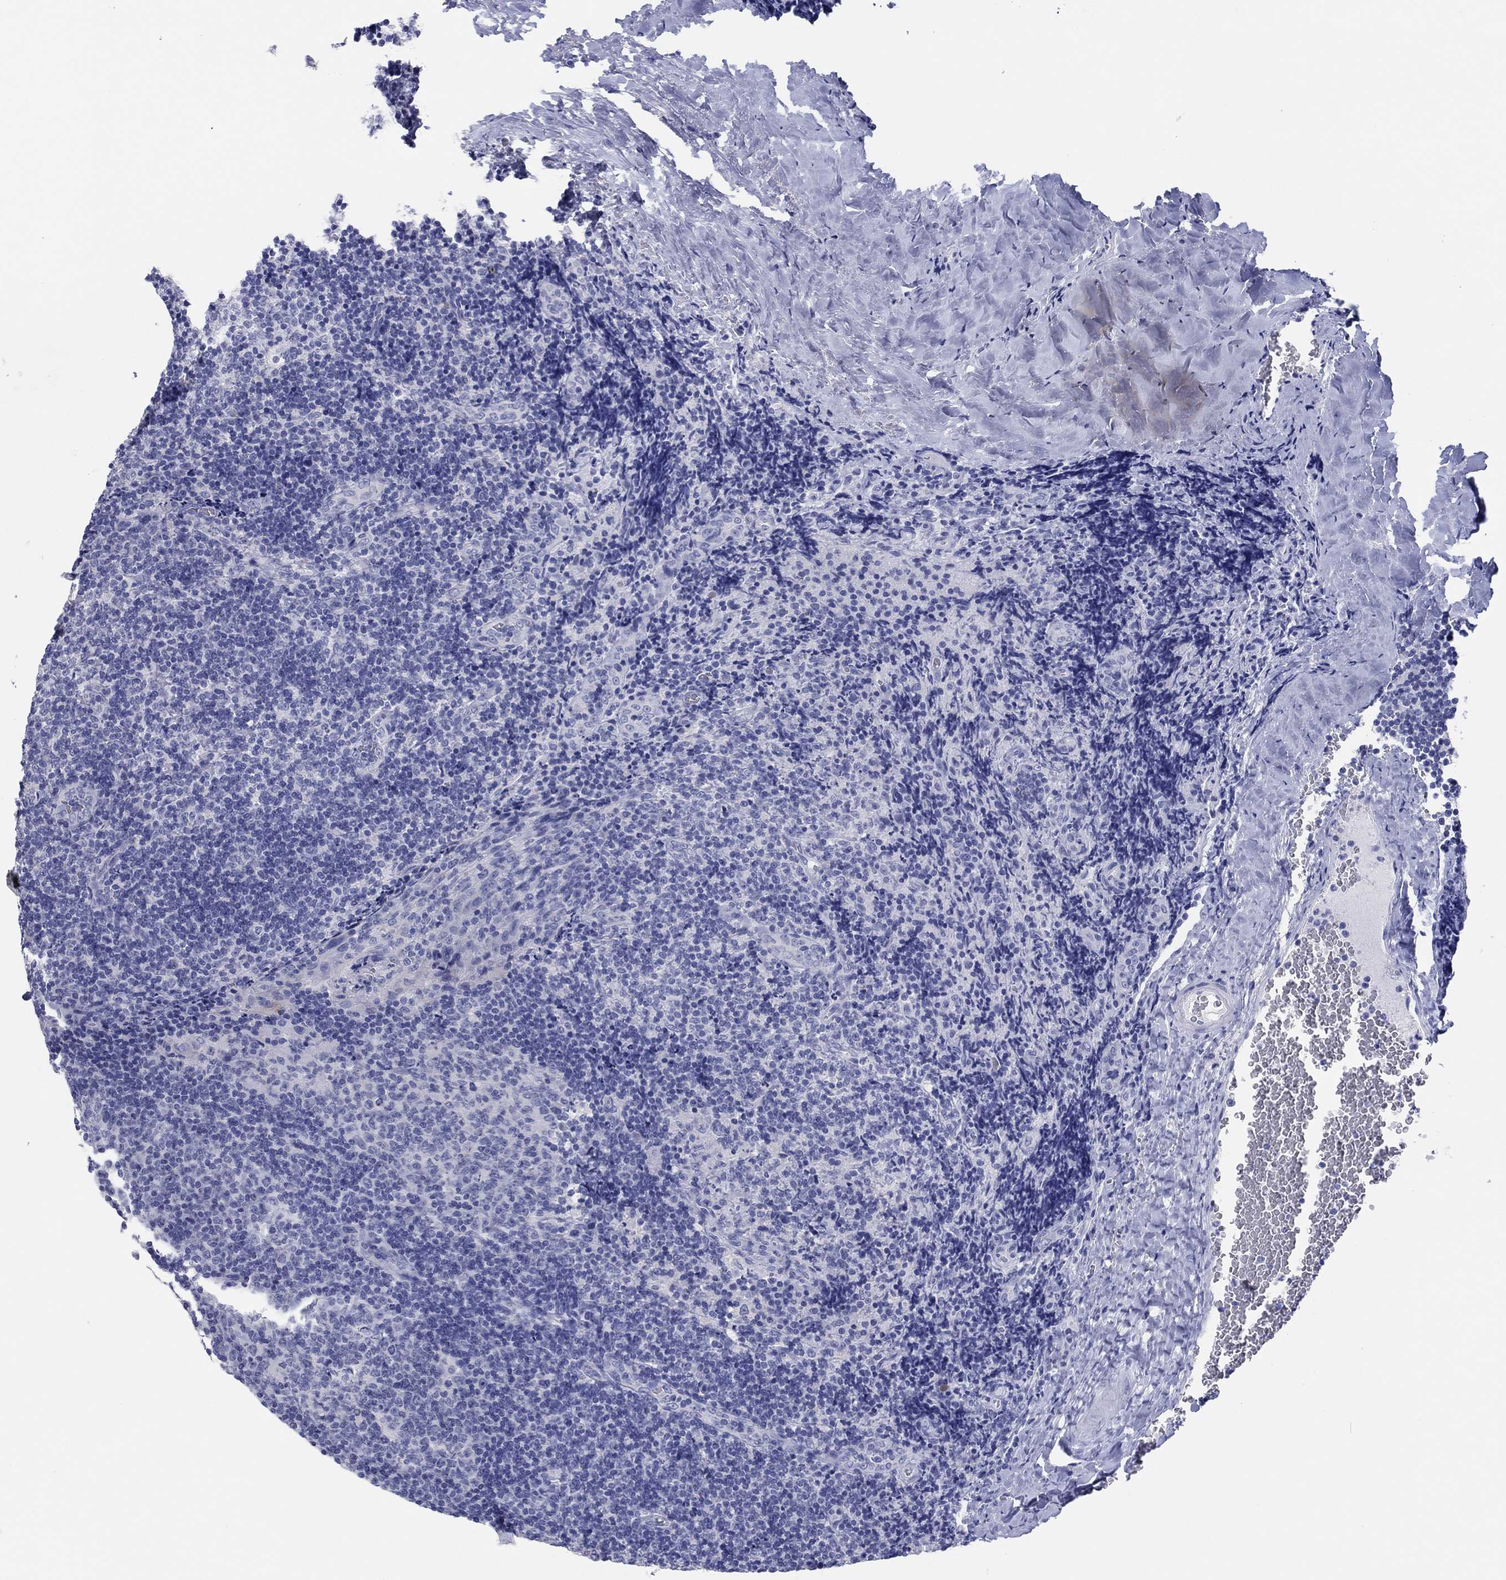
{"staining": {"intensity": "negative", "quantity": "none", "location": "none"}, "tissue": "tonsil", "cell_type": "Germinal center cells", "image_type": "normal", "snomed": [{"axis": "morphology", "description": "Normal tissue, NOS"}, {"axis": "topography", "description": "Tonsil"}], "caption": "Immunohistochemical staining of normal tonsil demonstrates no significant staining in germinal center cells. (Stains: DAB (3,3'-diaminobenzidine) immunohistochemistry (IHC) with hematoxylin counter stain, Microscopy: brightfield microscopy at high magnification).", "gene": "ERICH3", "patient": {"sex": "male", "age": 17}}